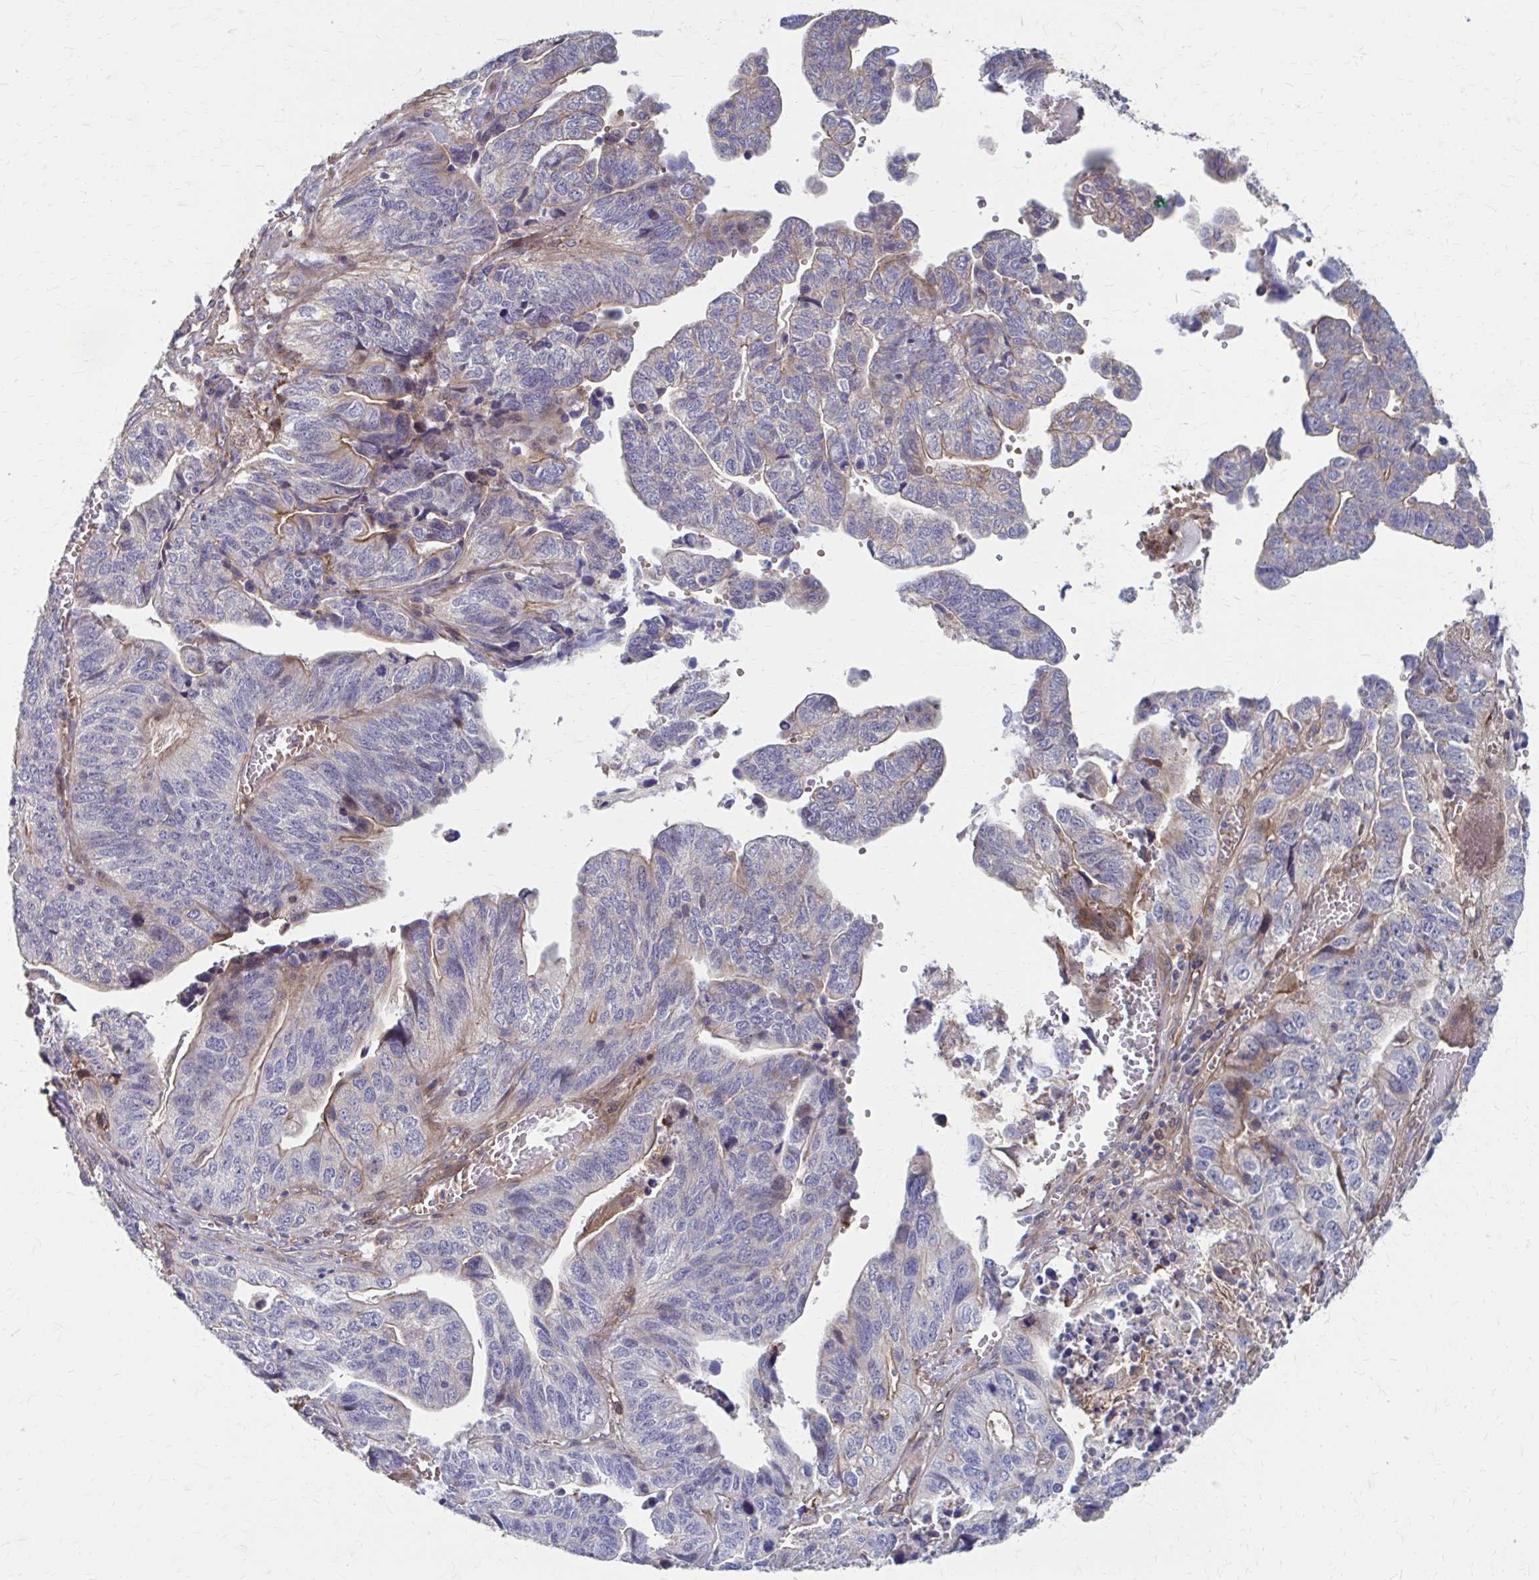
{"staining": {"intensity": "weak", "quantity": "<25%", "location": "cytoplasmic/membranous"}, "tissue": "stomach cancer", "cell_type": "Tumor cells", "image_type": "cancer", "snomed": [{"axis": "morphology", "description": "Adenocarcinoma, NOS"}, {"axis": "topography", "description": "Stomach, upper"}], "caption": "Histopathology image shows no significant protein expression in tumor cells of adenocarcinoma (stomach). The staining was performed using DAB (3,3'-diaminobenzidine) to visualize the protein expression in brown, while the nuclei were stained in blue with hematoxylin (Magnification: 20x).", "gene": "MMP14", "patient": {"sex": "female", "age": 67}}